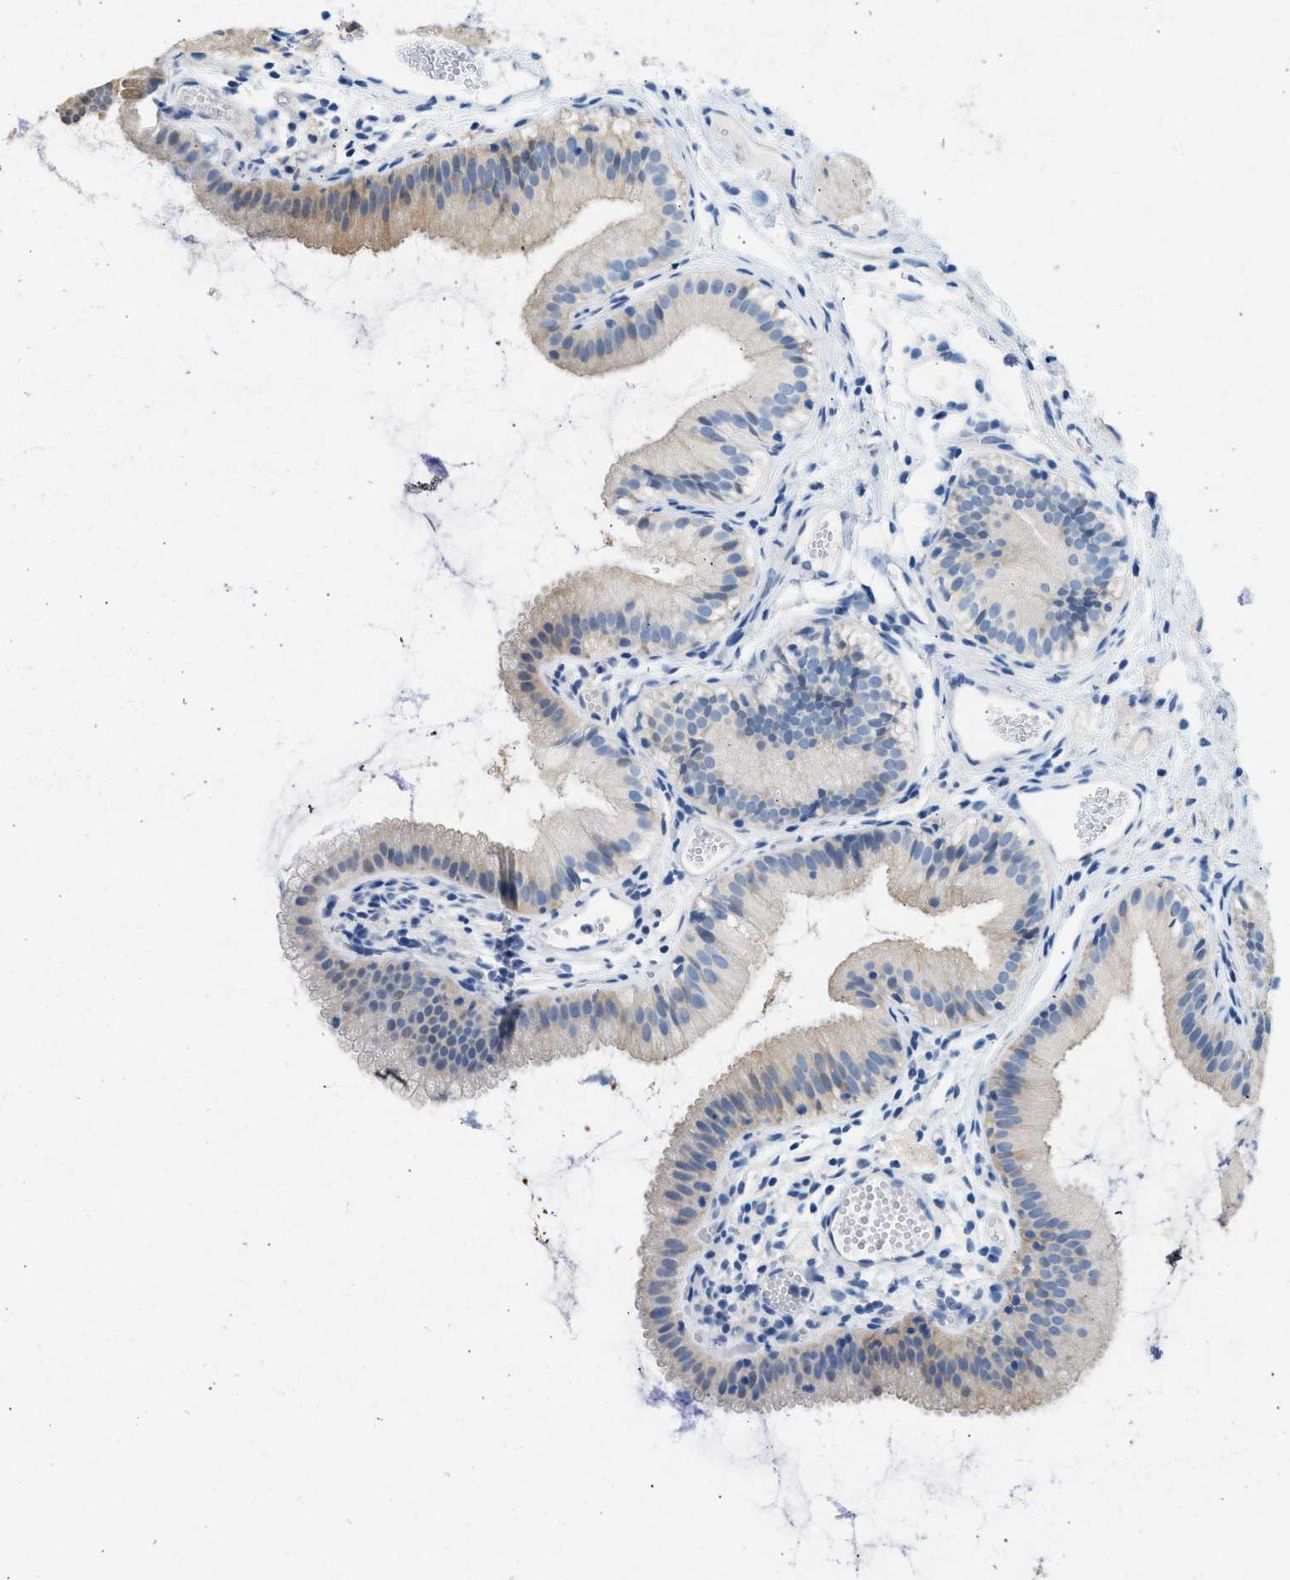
{"staining": {"intensity": "weak", "quantity": "<25%", "location": "cytoplasmic/membranous"}, "tissue": "gallbladder", "cell_type": "Glandular cells", "image_type": "normal", "snomed": [{"axis": "morphology", "description": "Normal tissue, NOS"}, {"axis": "topography", "description": "Gallbladder"}], "caption": "Immunohistochemical staining of normal gallbladder shows no significant expression in glandular cells.", "gene": "SPAM1", "patient": {"sex": "female", "age": 26}}